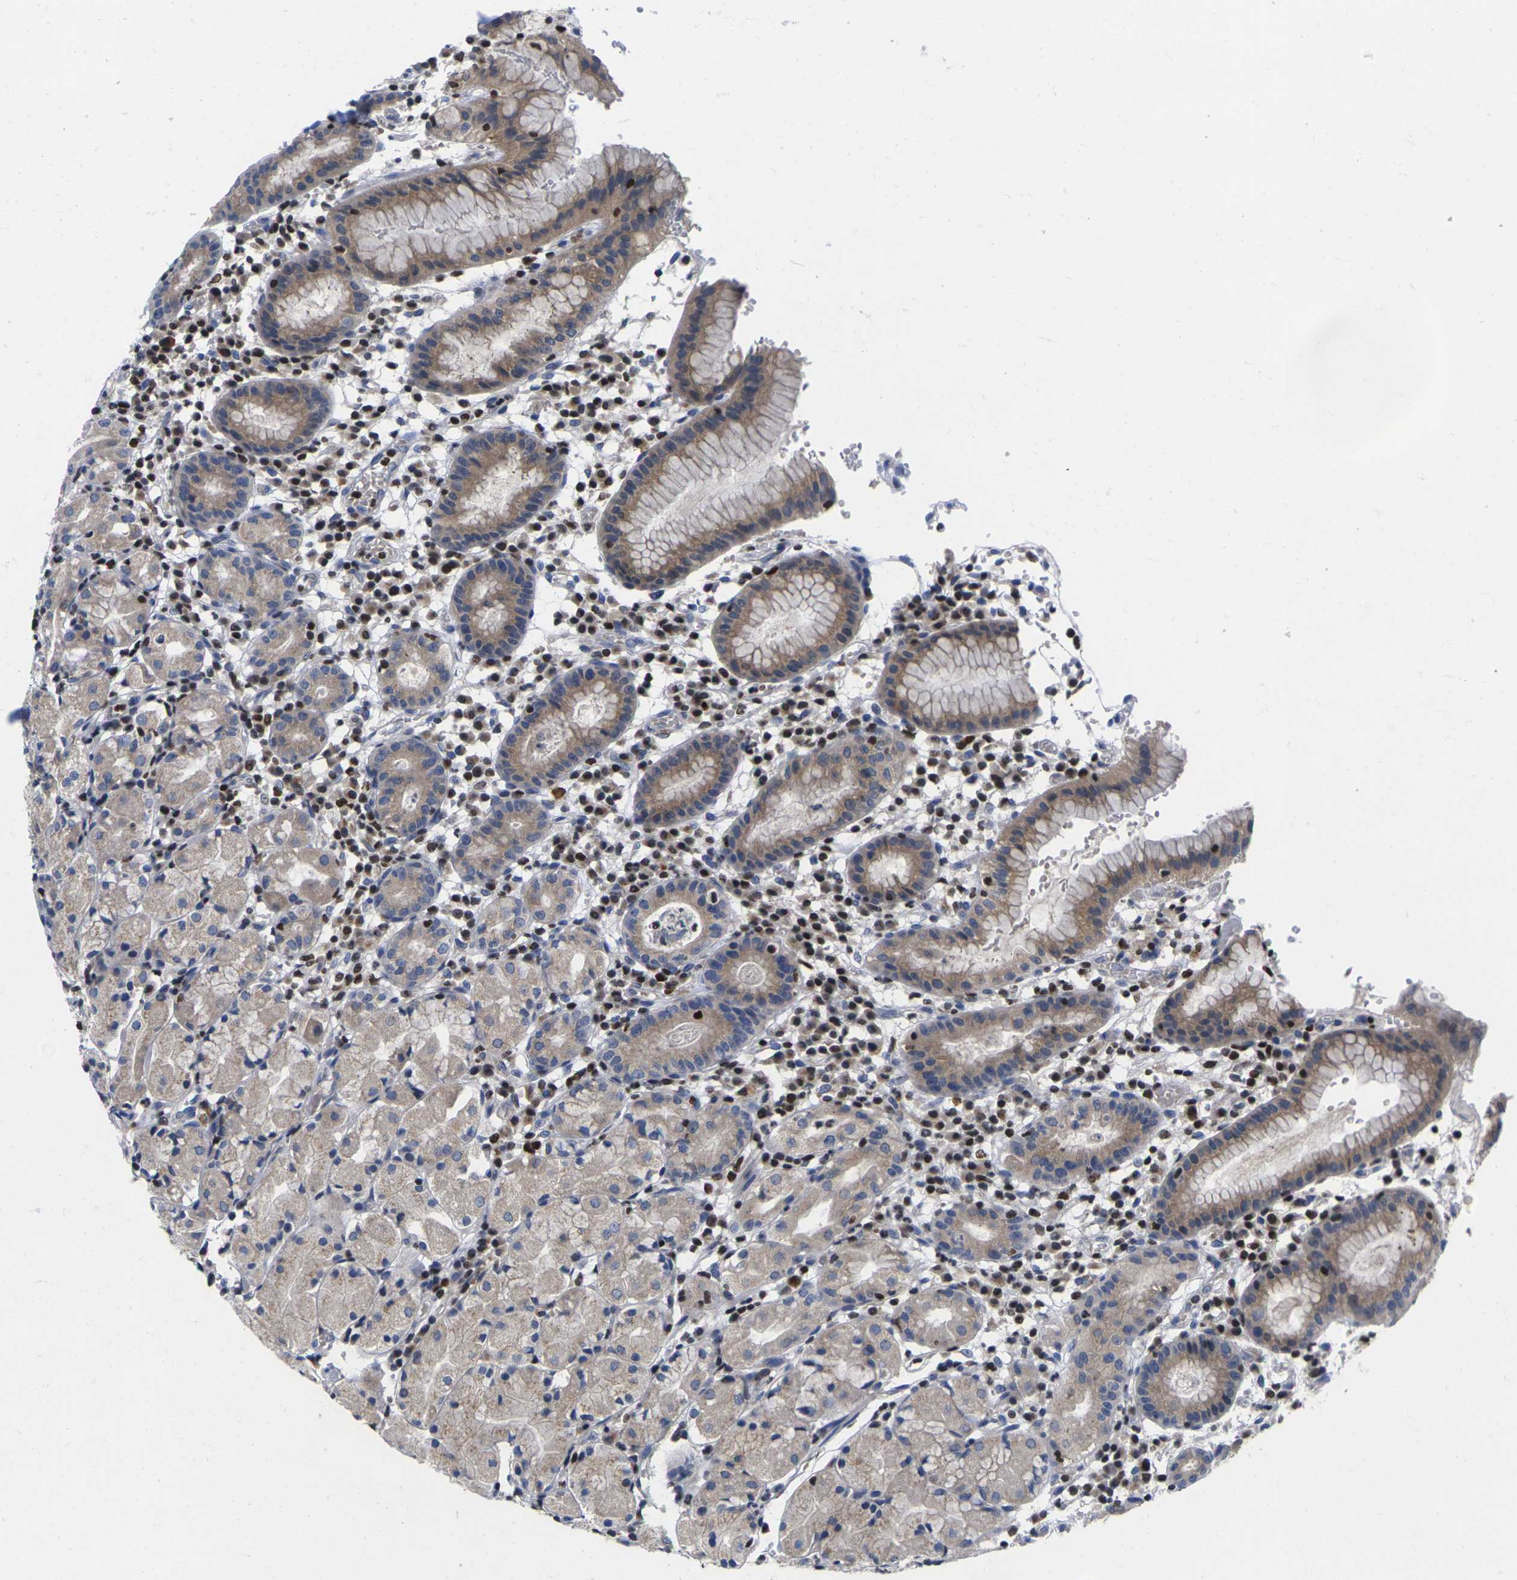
{"staining": {"intensity": "weak", "quantity": "25%-75%", "location": "cytoplasmic/membranous"}, "tissue": "stomach", "cell_type": "Glandular cells", "image_type": "normal", "snomed": [{"axis": "morphology", "description": "Normal tissue, NOS"}, {"axis": "topography", "description": "Stomach"}, {"axis": "topography", "description": "Stomach, lower"}], "caption": "Unremarkable stomach was stained to show a protein in brown. There is low levels of weak cytoplasmic/membranous positivity in approximately 25%-75% of glandular cells.", "gene": "IKZF1", "patient": {"sex": "female", "age": 75}}